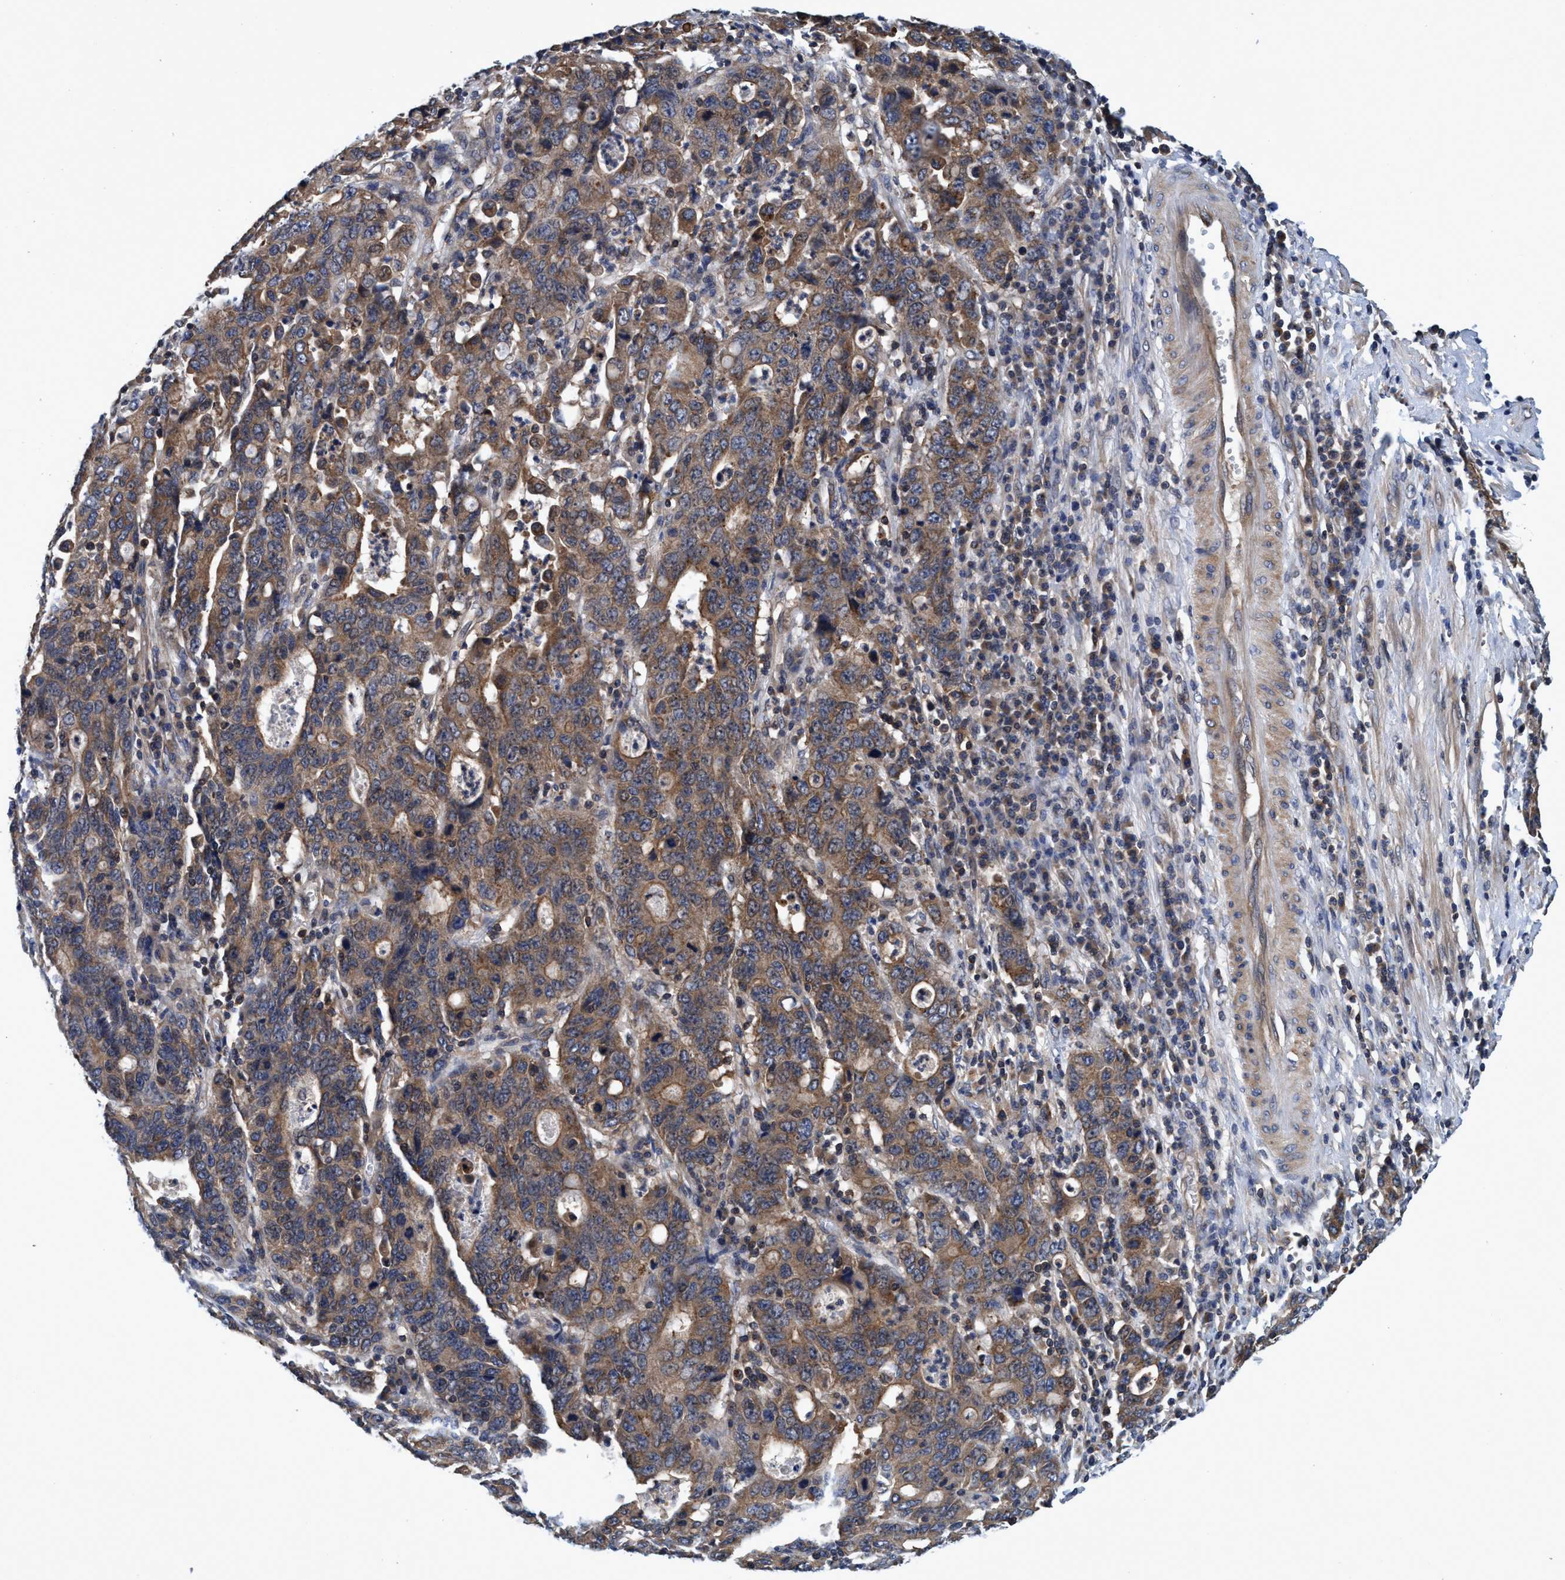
{"staining": {"intensity": "moderate", "quantity": ">75%", "location": "cytoplasmic/membranous"}, "tissue": "stomach cancer", "cell_type": "Tumor cells", "image_type": "cancer", "snomed": [{"axis": "morphology", "description": "Adenocarcinoma, NOS"}, {"axis": "topography", "description": "Stomach, upper"}], "caption": "Human adenocarcinoma (stomach) stained with a brown dye demonstrates moderate cytoplasmic/membranous positive positivity in about >75% of tumor cells.", "gene": "CALCOCO2", "patient": {"sex": "male", "age": 69}}